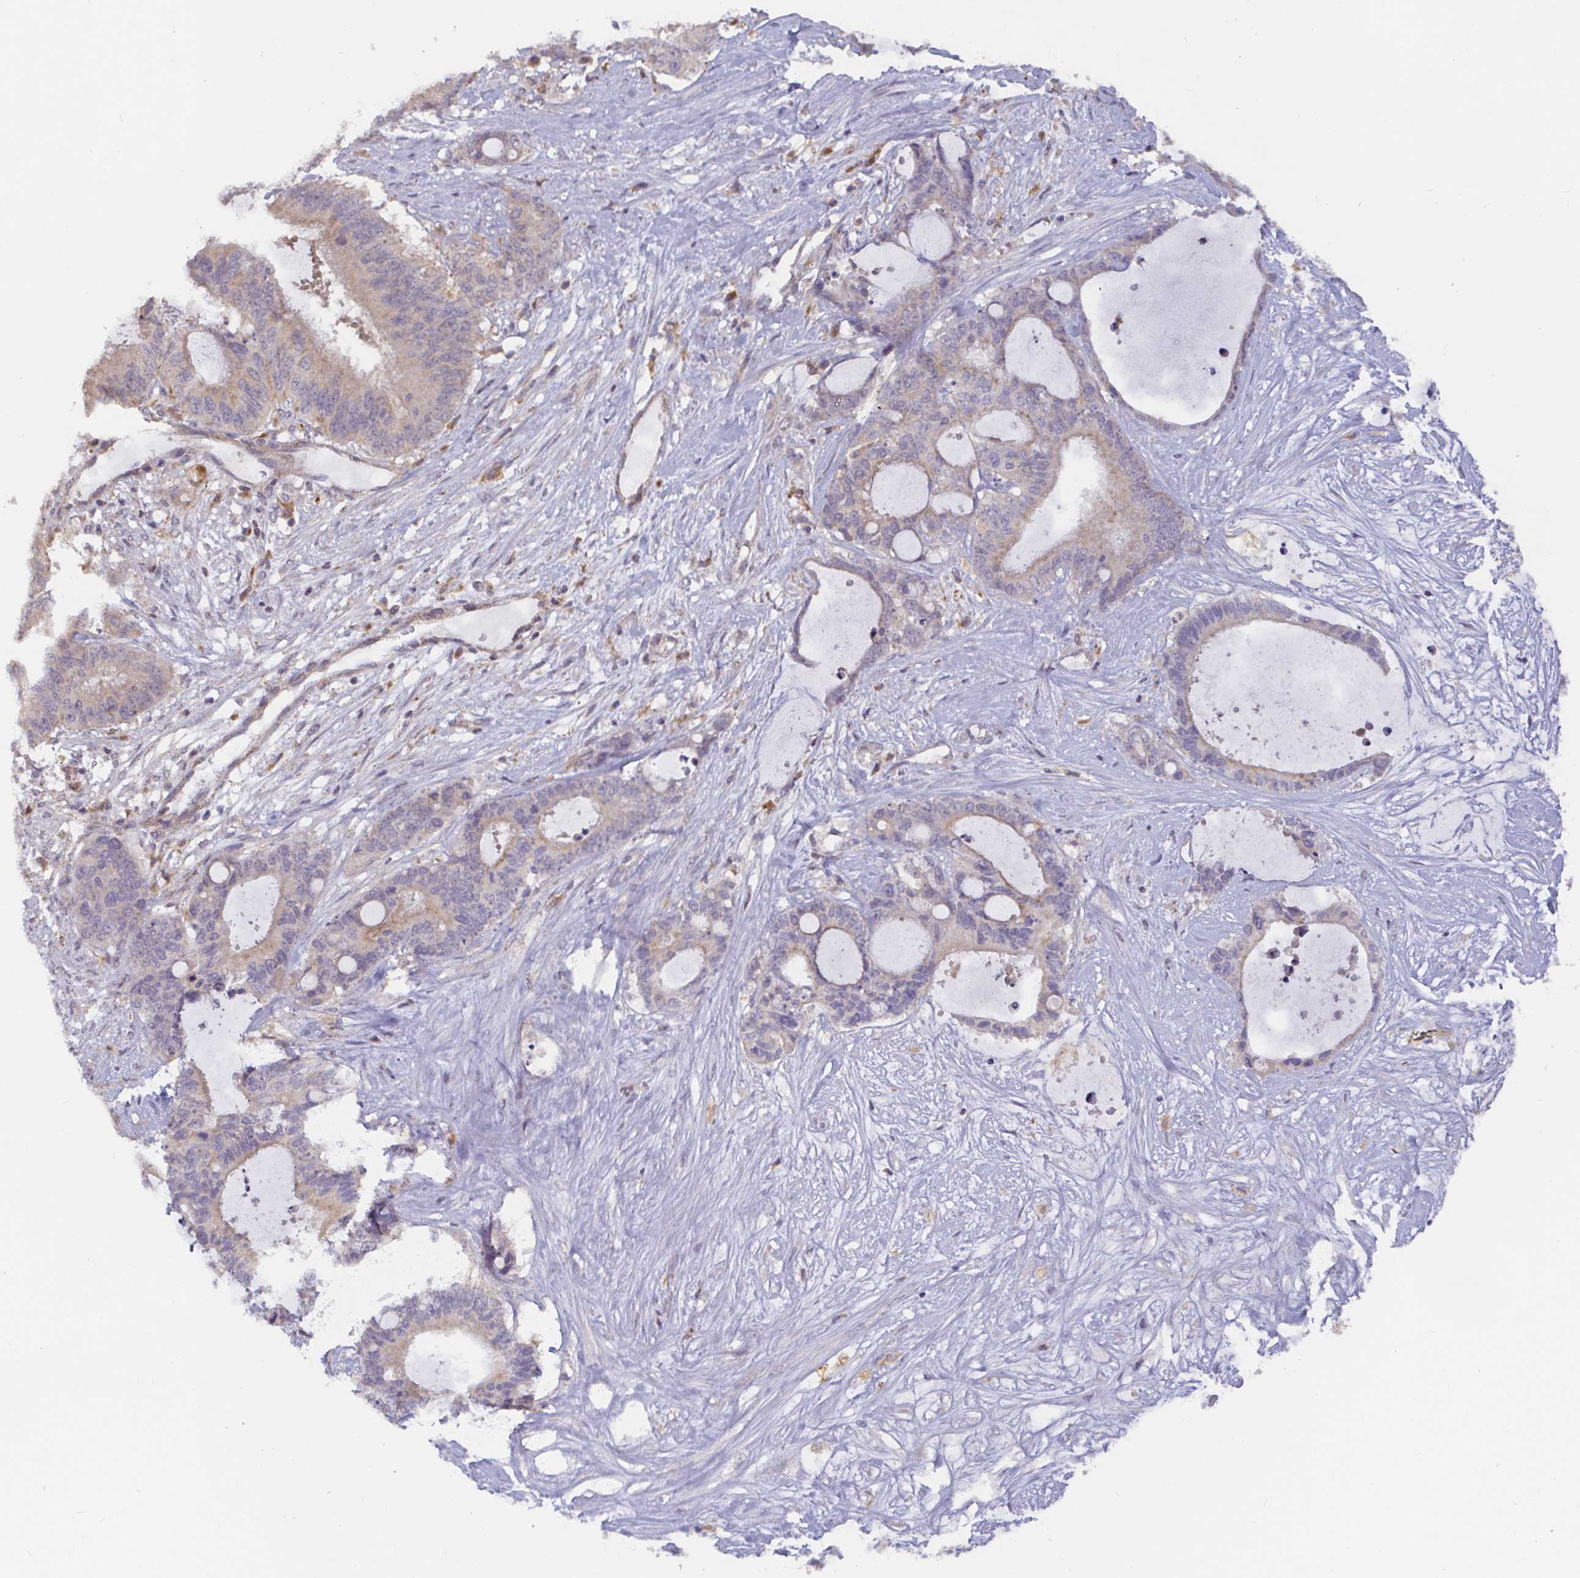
{"staining": {"intensity": "weak", "quantity": "<25%", "location": "cytoplasmic/membranous"}, "tissue": "liver cancer", "cell_type": "Tumor cells", "image_type": "cancer", "snomed": [{"axis": "morphology", "description": "Normal tissue, NOS"}, {"axis": "morphology", "description": "Cholangiocarcinoma"}, {"axis": "topography", "description": "Liver"}, {"axis": "topography", "description": "Peripheral nerve tissue"}], "caption": "This micrograph is of liver cancer stained with immunohistochemistry to label a protein in brown with the nuclei are counter-stained blue. There is no expression in tumor cells.", "gene": "CDH18", "patient": {"sex": "female", "age": 73}}